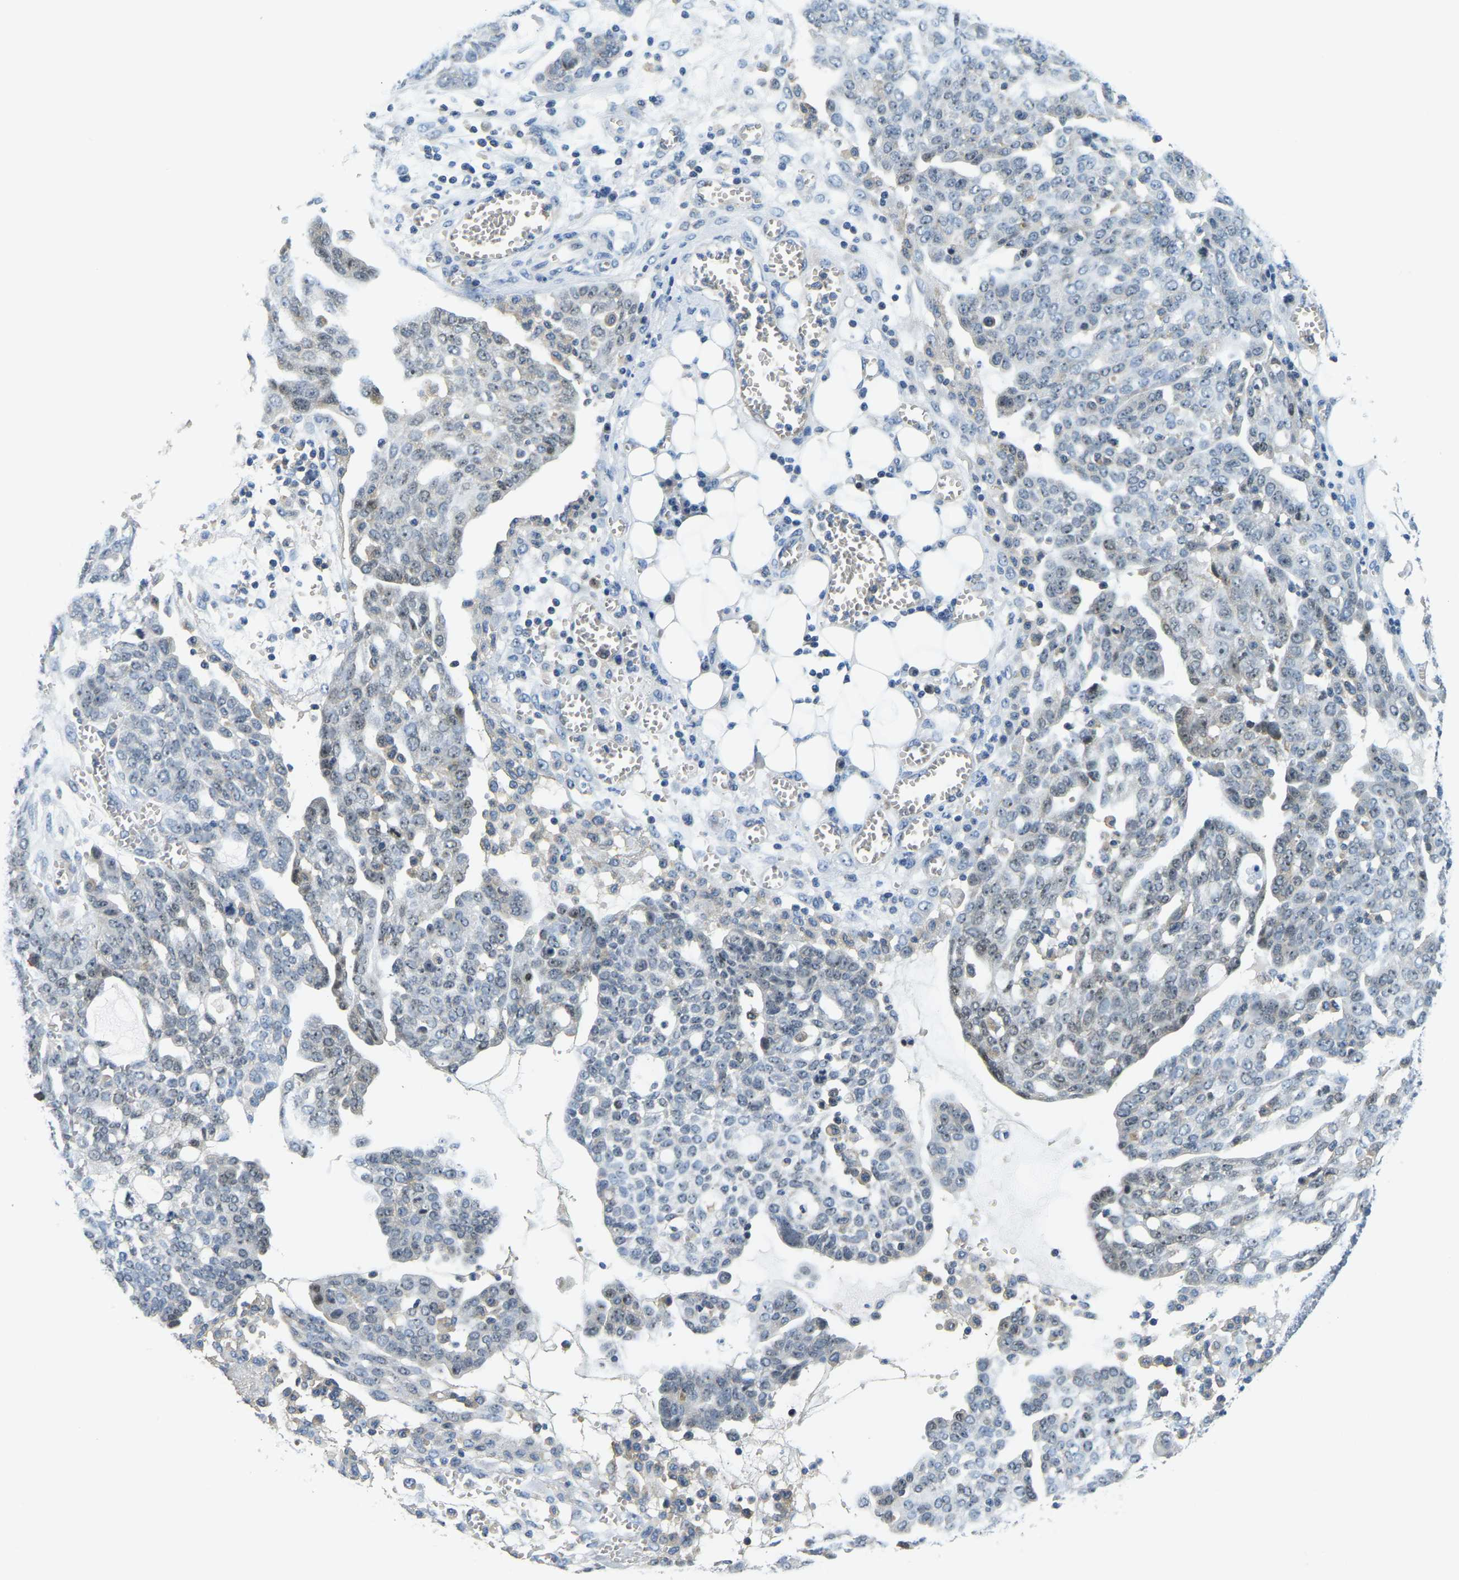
{"staining": {"intensity": "weak", "quantity": "<25%", "location": "nuclear"}, "tissue": "ovarian cancer", "cell_type": "Tumor cells", "image_type": "cancer", "snomed": [{"axis": "morphology", "description": "Cystadenocarcinoma, serous, NOS"}, {"axis": "topography", "description": "Soft tissue"}, {"axis": "topography", "description": "Ovary"}], "caption": "A photomicrograph of ovarian cancer (serous cystadenocarcinoma) stained for a protein exhibits no brown staining in tumor cells. The staining is performed using DAB brown chromogen with nuclei counter-stained in using hematoxylin.", "gene": "RRP1", "patient": {"sex": "female", "age": 57}}